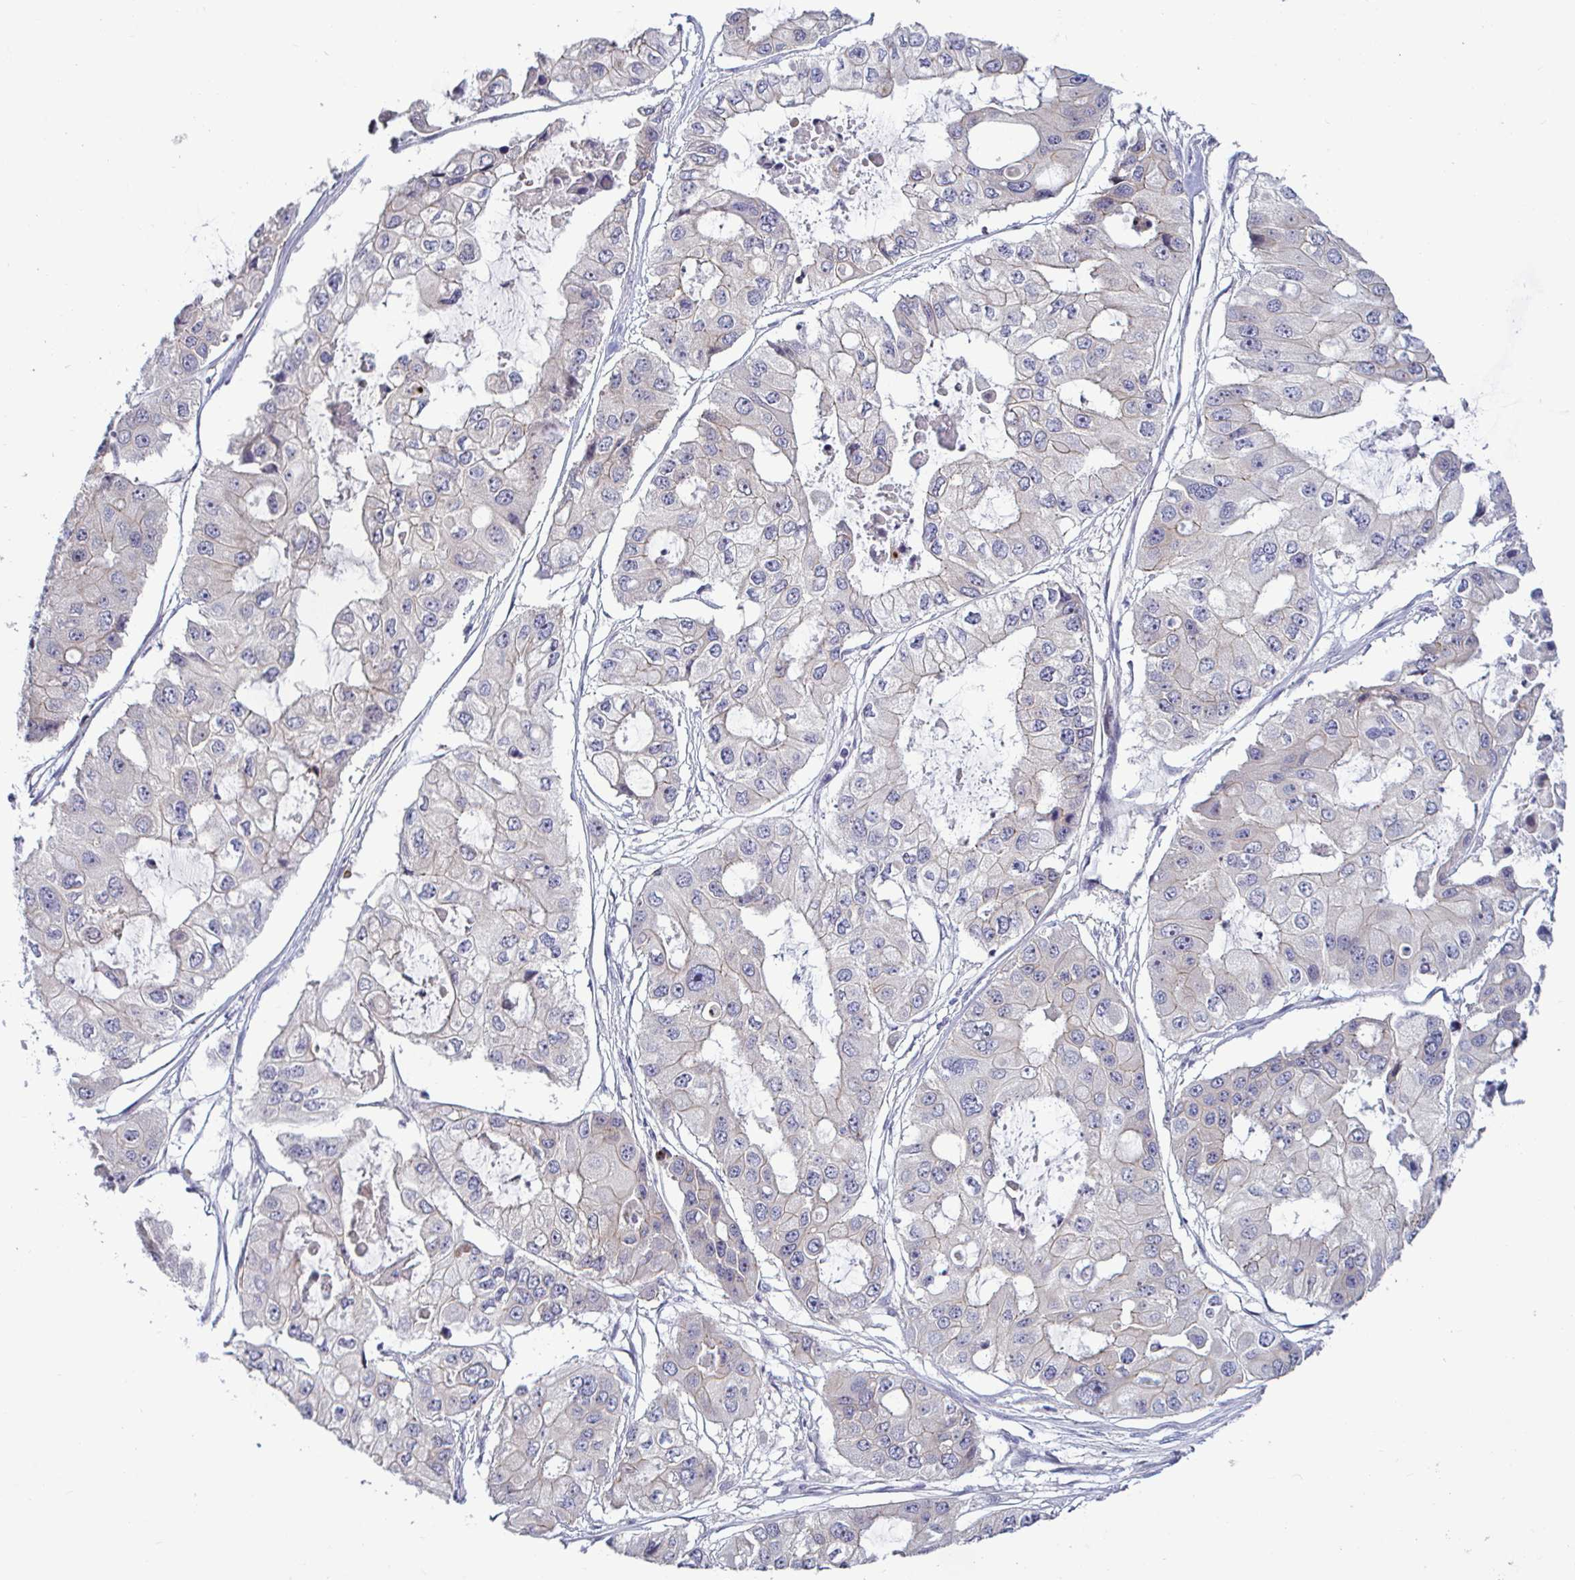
{"staining": {"intensity": "negative", "quantity": "none", "location": "none"}, "tissue": "ovarian cancer", "cell_type": "Tumor cells", "image_type": "cancer", "snomed": [{"axis": "morphology", "description": "Cystadenocarcinoma, serous, NOS"}, {"axis": "topography", "description": "Ovary"}], "caption": "Tumor cells are negative for brown protein staining in ovarian cancer. Brightfield microscopy of IHC stained with DAB (3,3'-diaminobenzidine) (brown) and hematoxylin (blue), captured at high magnification.", "gene": "GSTM1", "patient": {"sex": "female", "age": 56}}